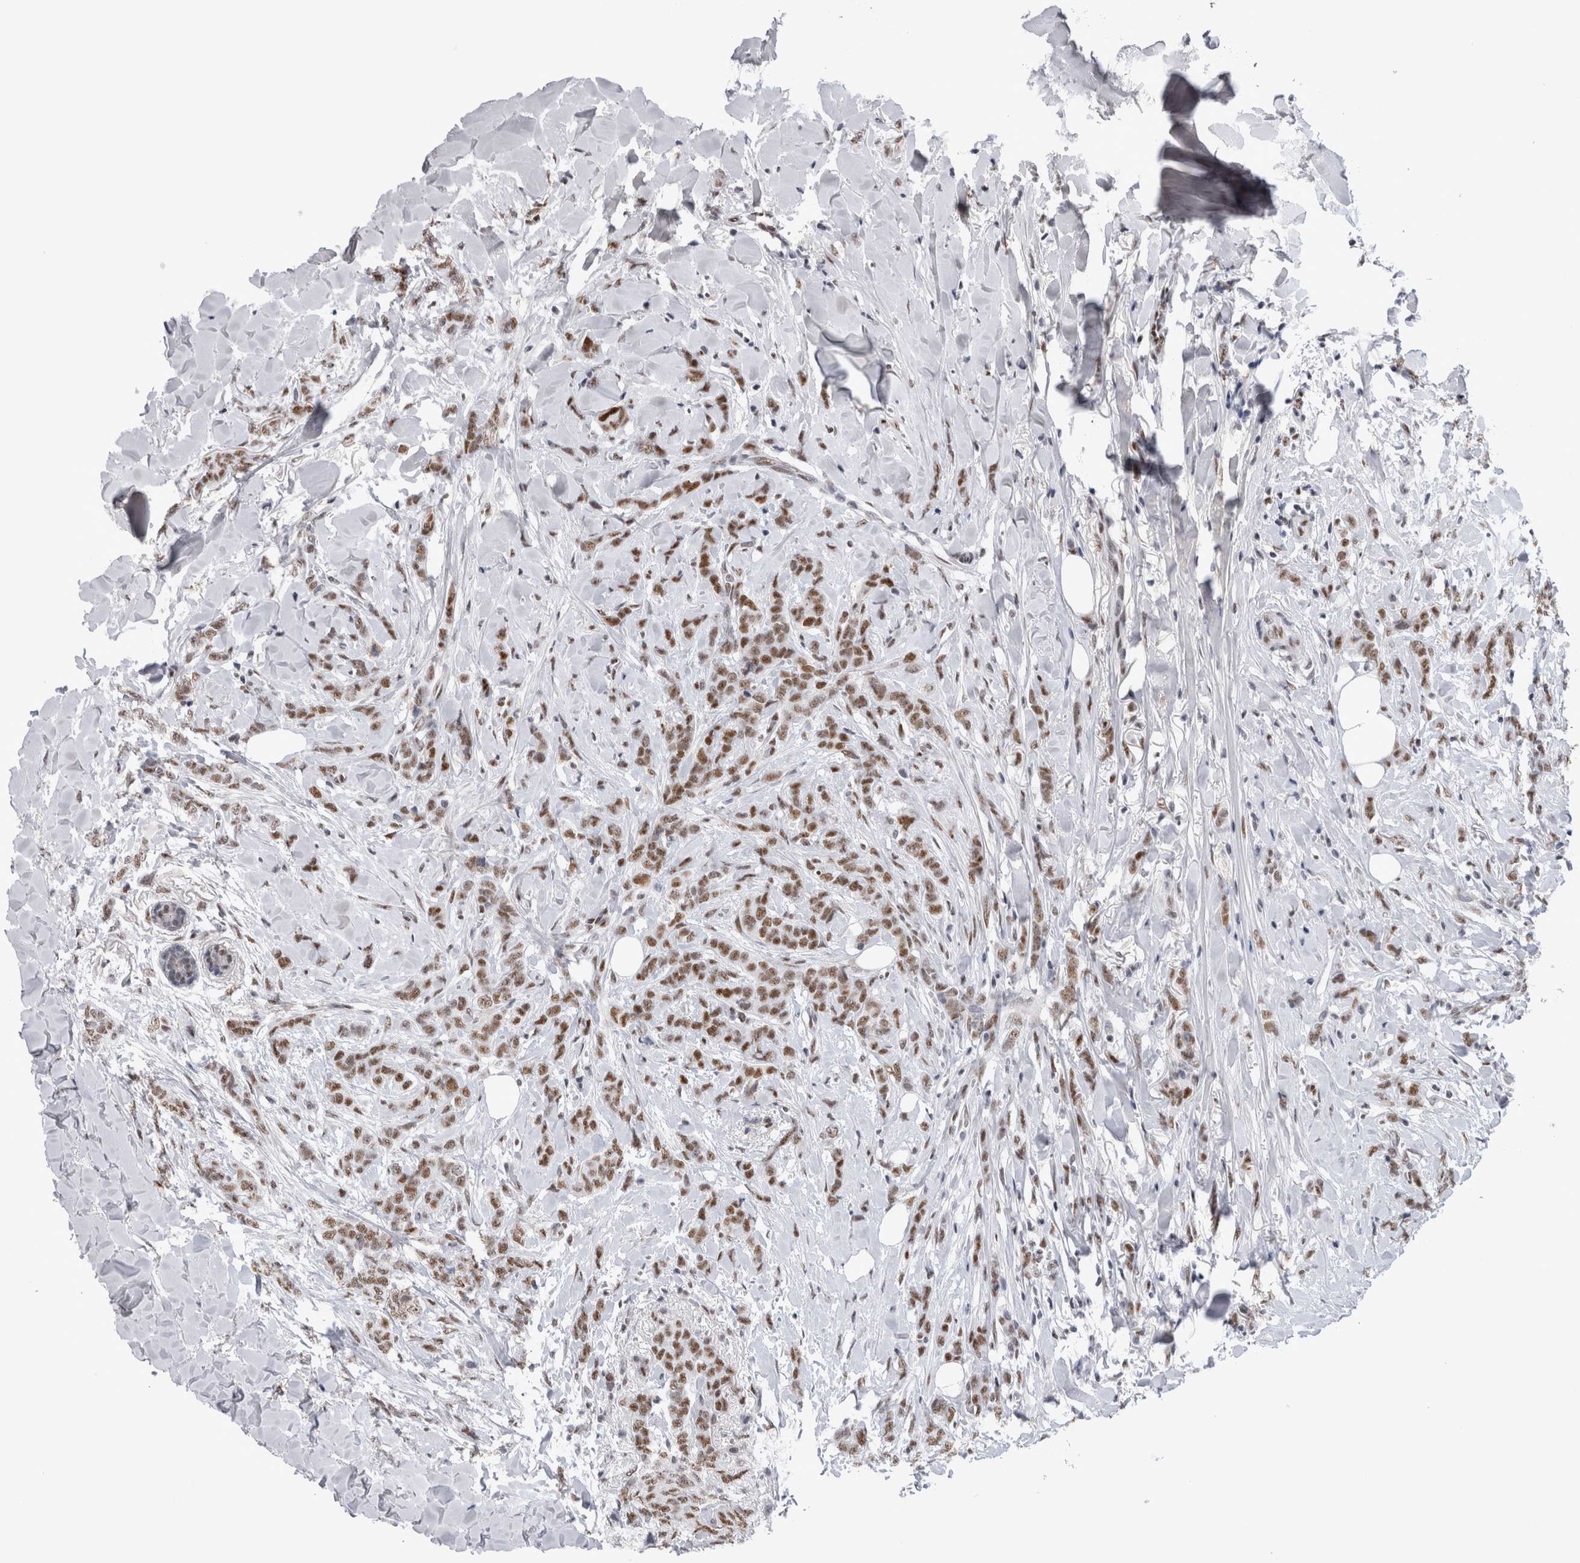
{"staining": {"intensity": "moderate", "quantity": ">75%", "location": "nuclear"}, "tissue": "breast cancer", "cell_type": "Tumor cells", "image_type": "cancer", "snomed": [{"axis": "morphology", "description": "Lobular carcinoma"}, {"axis": "topography", "description": "Skin"}, {"axis": "topography", "description": "Breast"}], "caption": "Moderate nuclear positivity for a protein is seen in approximately >75% of tumor cells of breast cancer (lobular carcinoma) using immunohistochemistry (IHC).", "gene": "API5", "patient": {"sex": "female", "age": 46}}